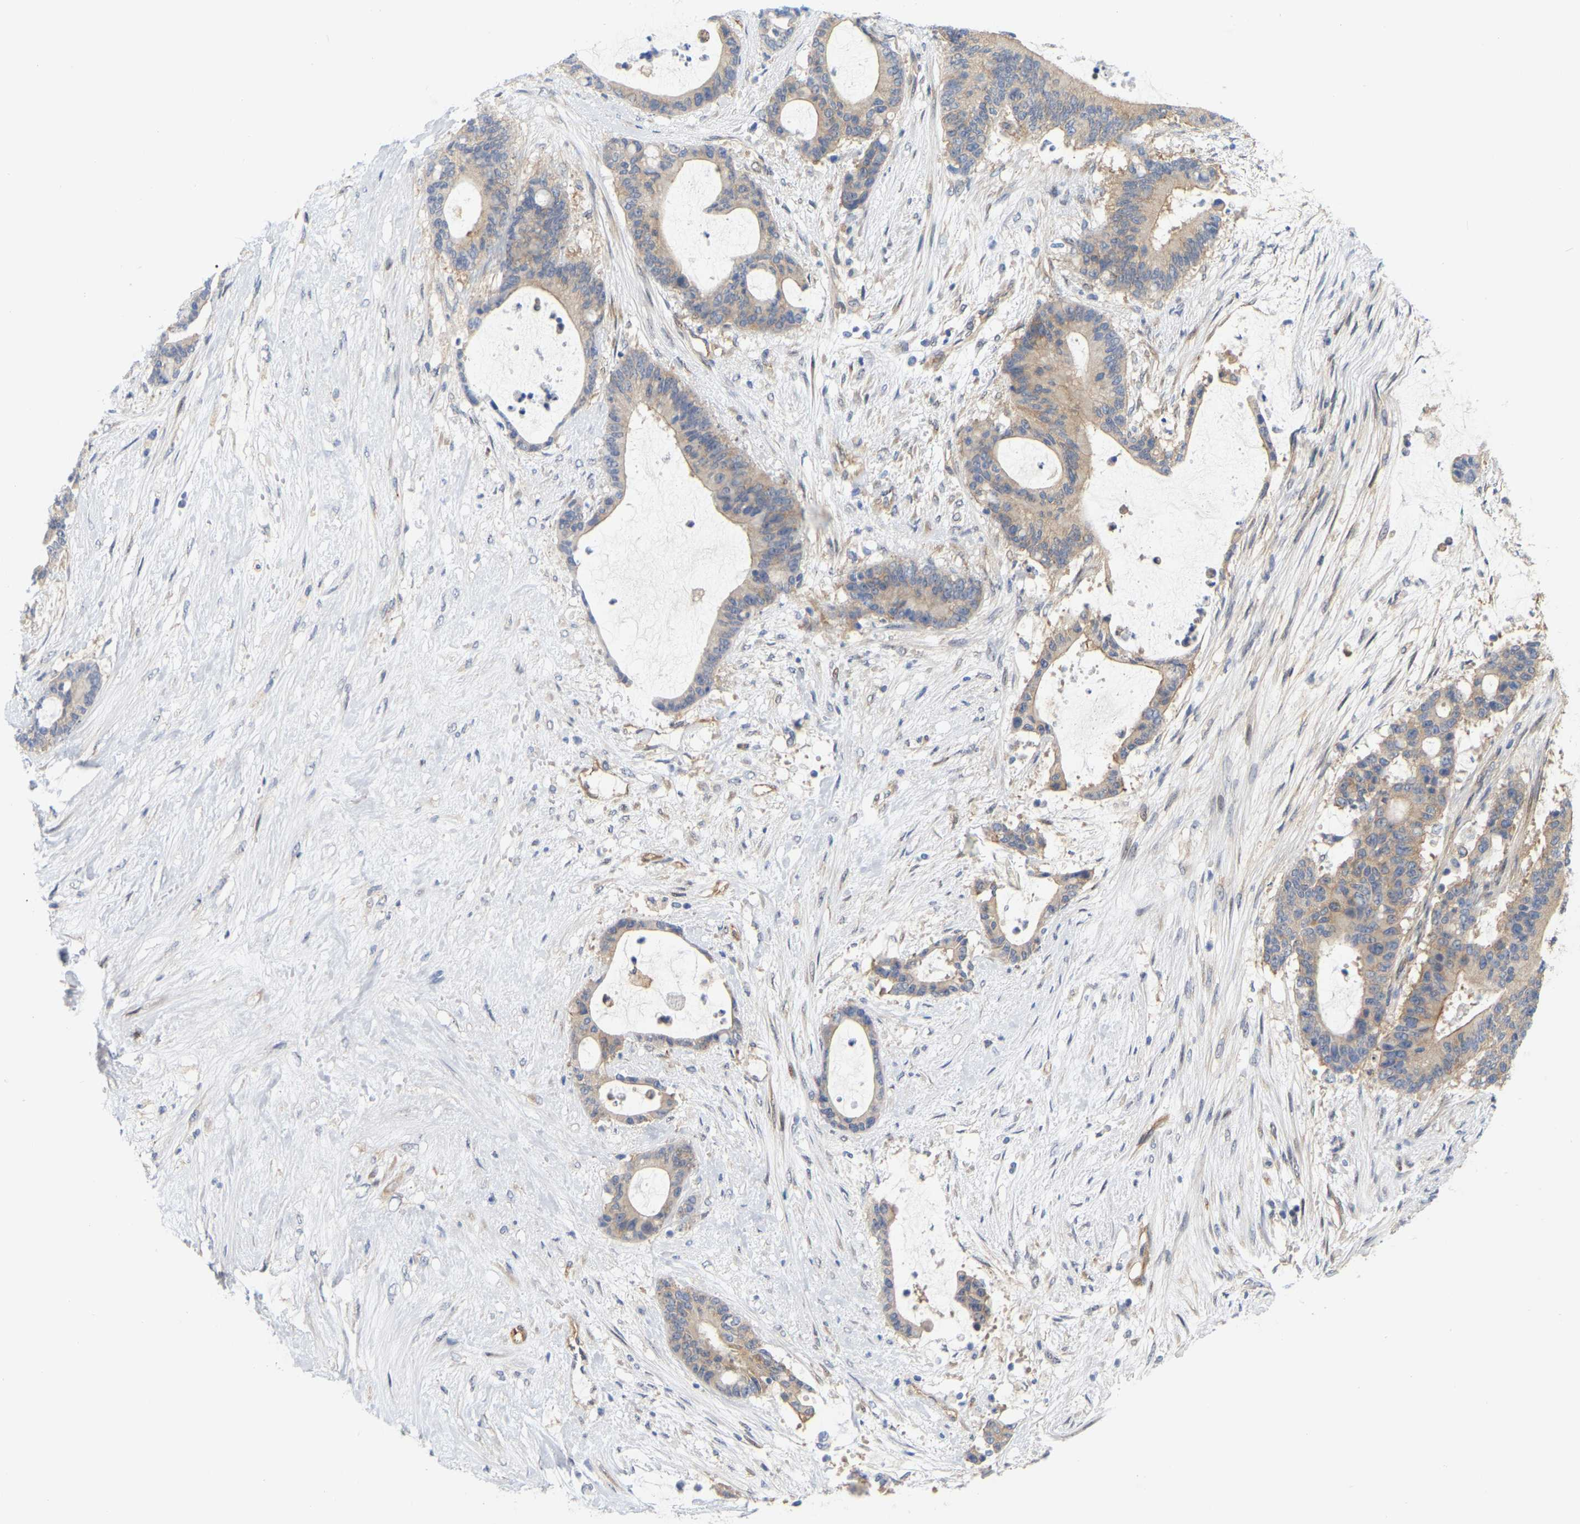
{"staining": {"intensity": "weak", "quantity": "25%-75%", "location": "cytoplasmic/membranous"}, "tissue": "liver cancer", "cell_type": "Tumor cells", "image_type": "cancer", "snomed": [{"axis": "morphology", "description": "Cholangiocarcinoma"}, {"axis": "topography", "description": "Liver"}], "caption": "Liver cancer (cholangiocarcinoma) tissue demonstrates weak cytoplasmic/membranous staining in about 25%-75% of tumor cells", "gene": "RAPH1", "patient": {"sex": "female", "age": 73}}